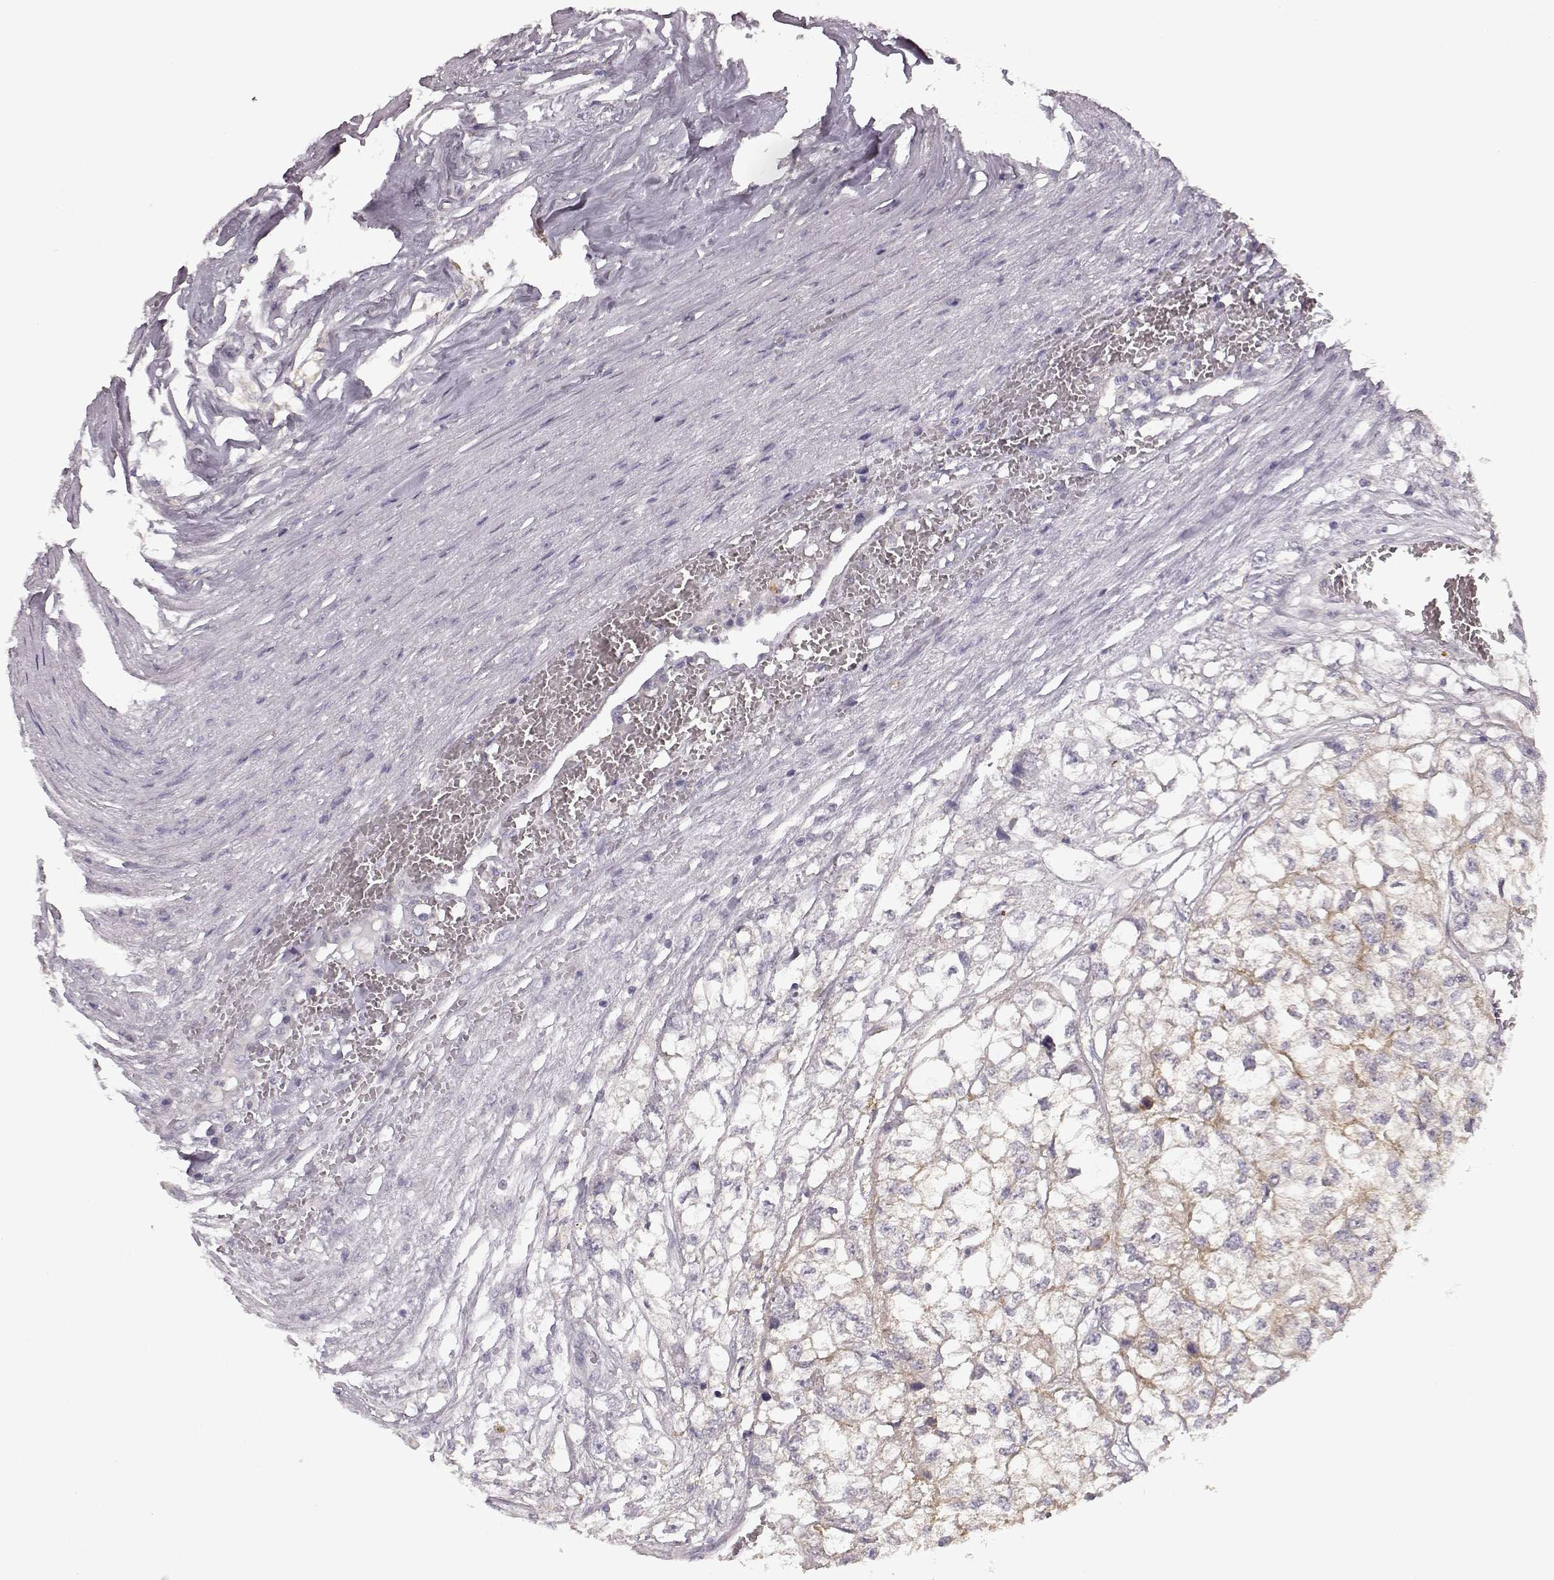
{"staining": {"intensity": "weak", "quantity": "<25%", "location": "cytoplasmic/membranous"}, "tissue": "renal cancer", "cell_type": "Tumor cells", "image_type": "cancer", "snomed": [{"axis": "morphology", "description": "Adenocarcinoma, NOS"}, {"axis": "topography", "description": "Kidney"}], "caption": "This histopathology image is of renal cancer (adenocarcinoma) stained with immunohistochemistry to label a protein in brown with the nuclei are counter-stained blue. There is no positivity in tumor cells.", "gene": "GHR", "patient": {"sex": "male", "age": 56}}